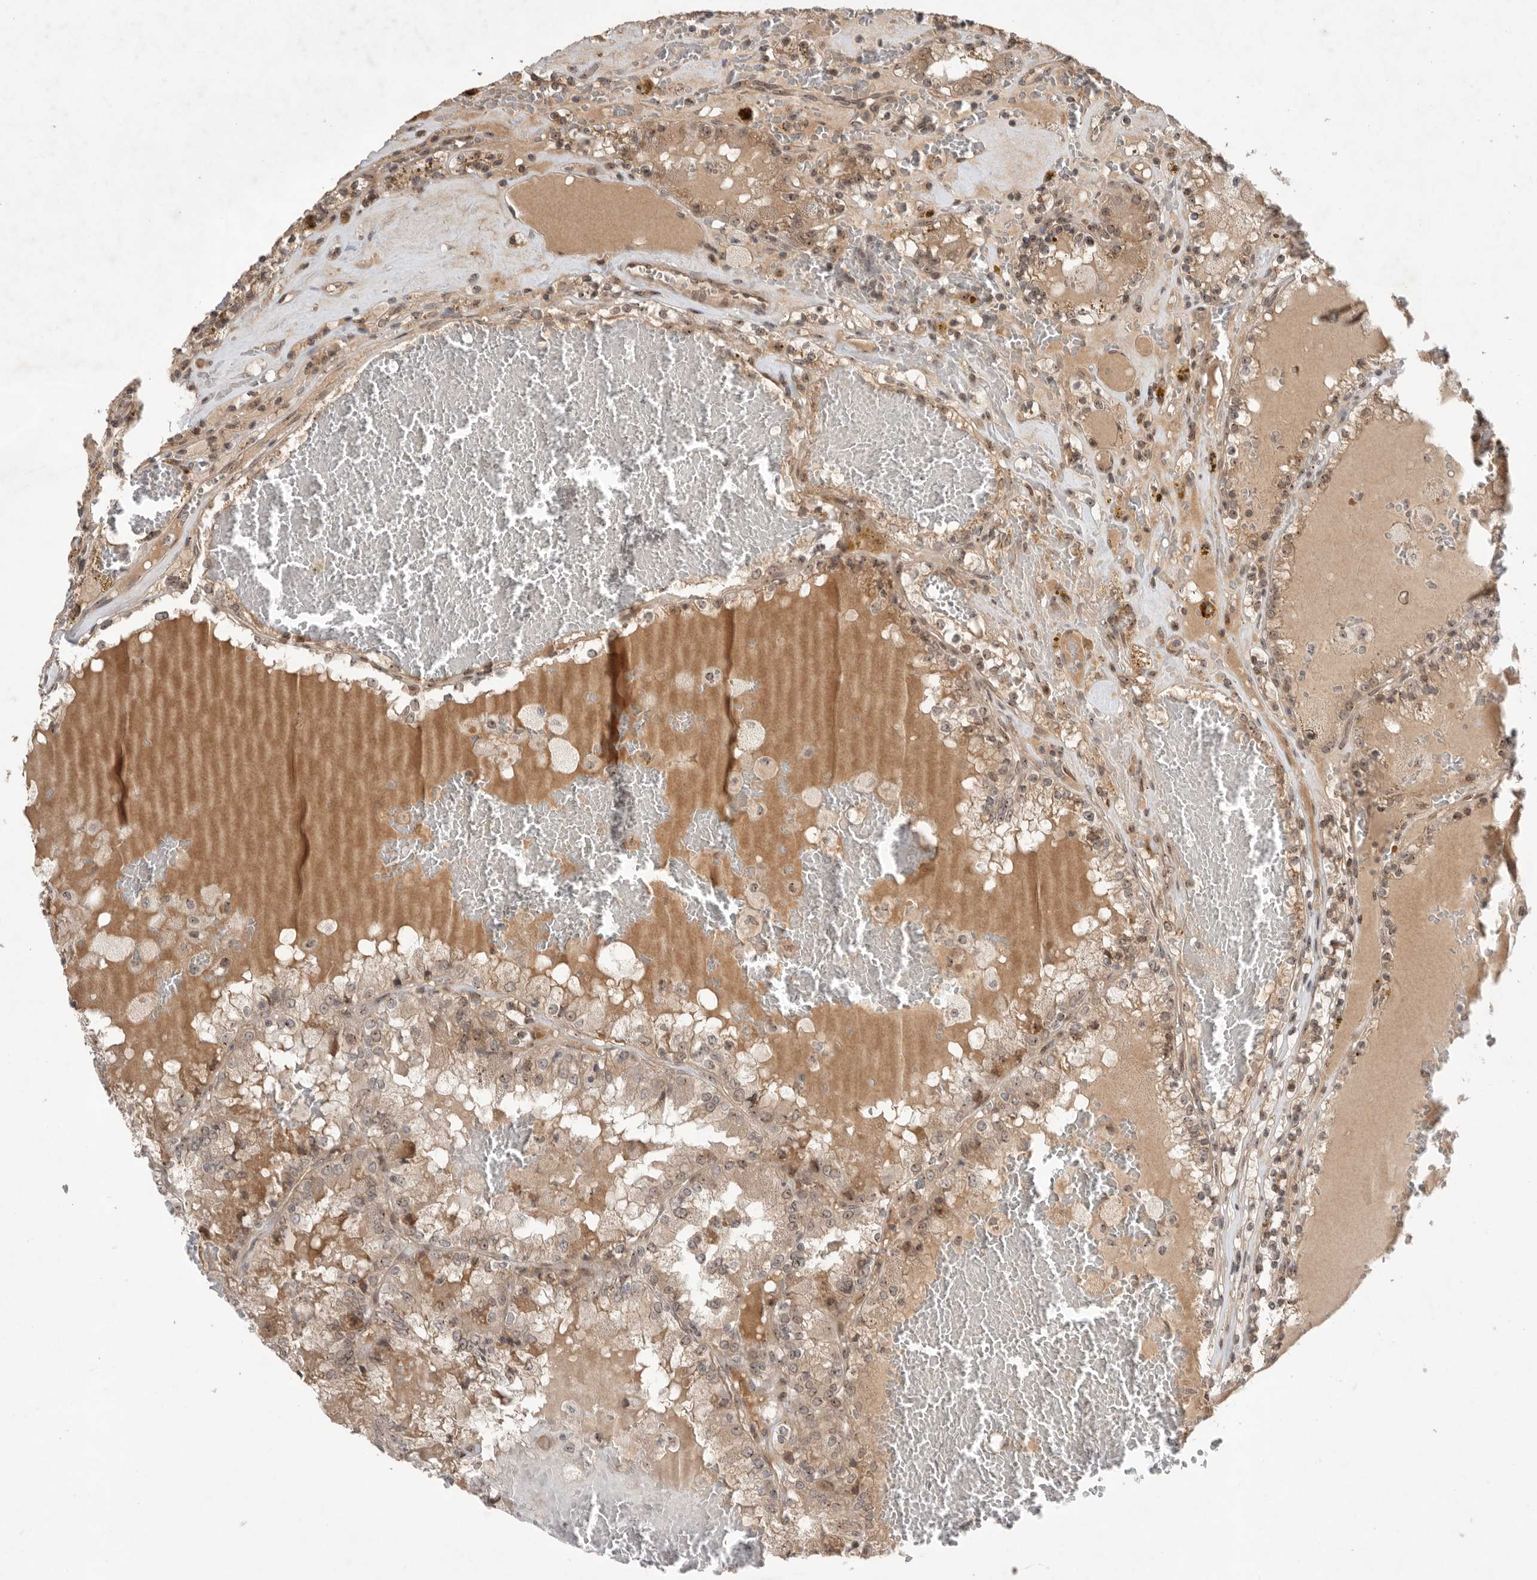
{"staining": {"intensity": "weak", "quantity": "25%-75%", "location": "cytoplasmic/membranous,nuclear"}, "tissue": "renal cancer", "cell_type": "Tumor cells", "image_type": "cancer", "snomed": [{"axis": "morphology", "description": "Adenocarcinoma, NOS"}, {"axis": "topography", "description": "Kidney"}], "caption": "There is low levels of weak cytoplasmic/membranous and nuclear positivity in tumor cells of renal cancer (adenocarcinoma), as demonstrated by immunohistochemical staining (brown color).", "gene": "LEMD3", "patient": {"sex": "female", "age": 56}}